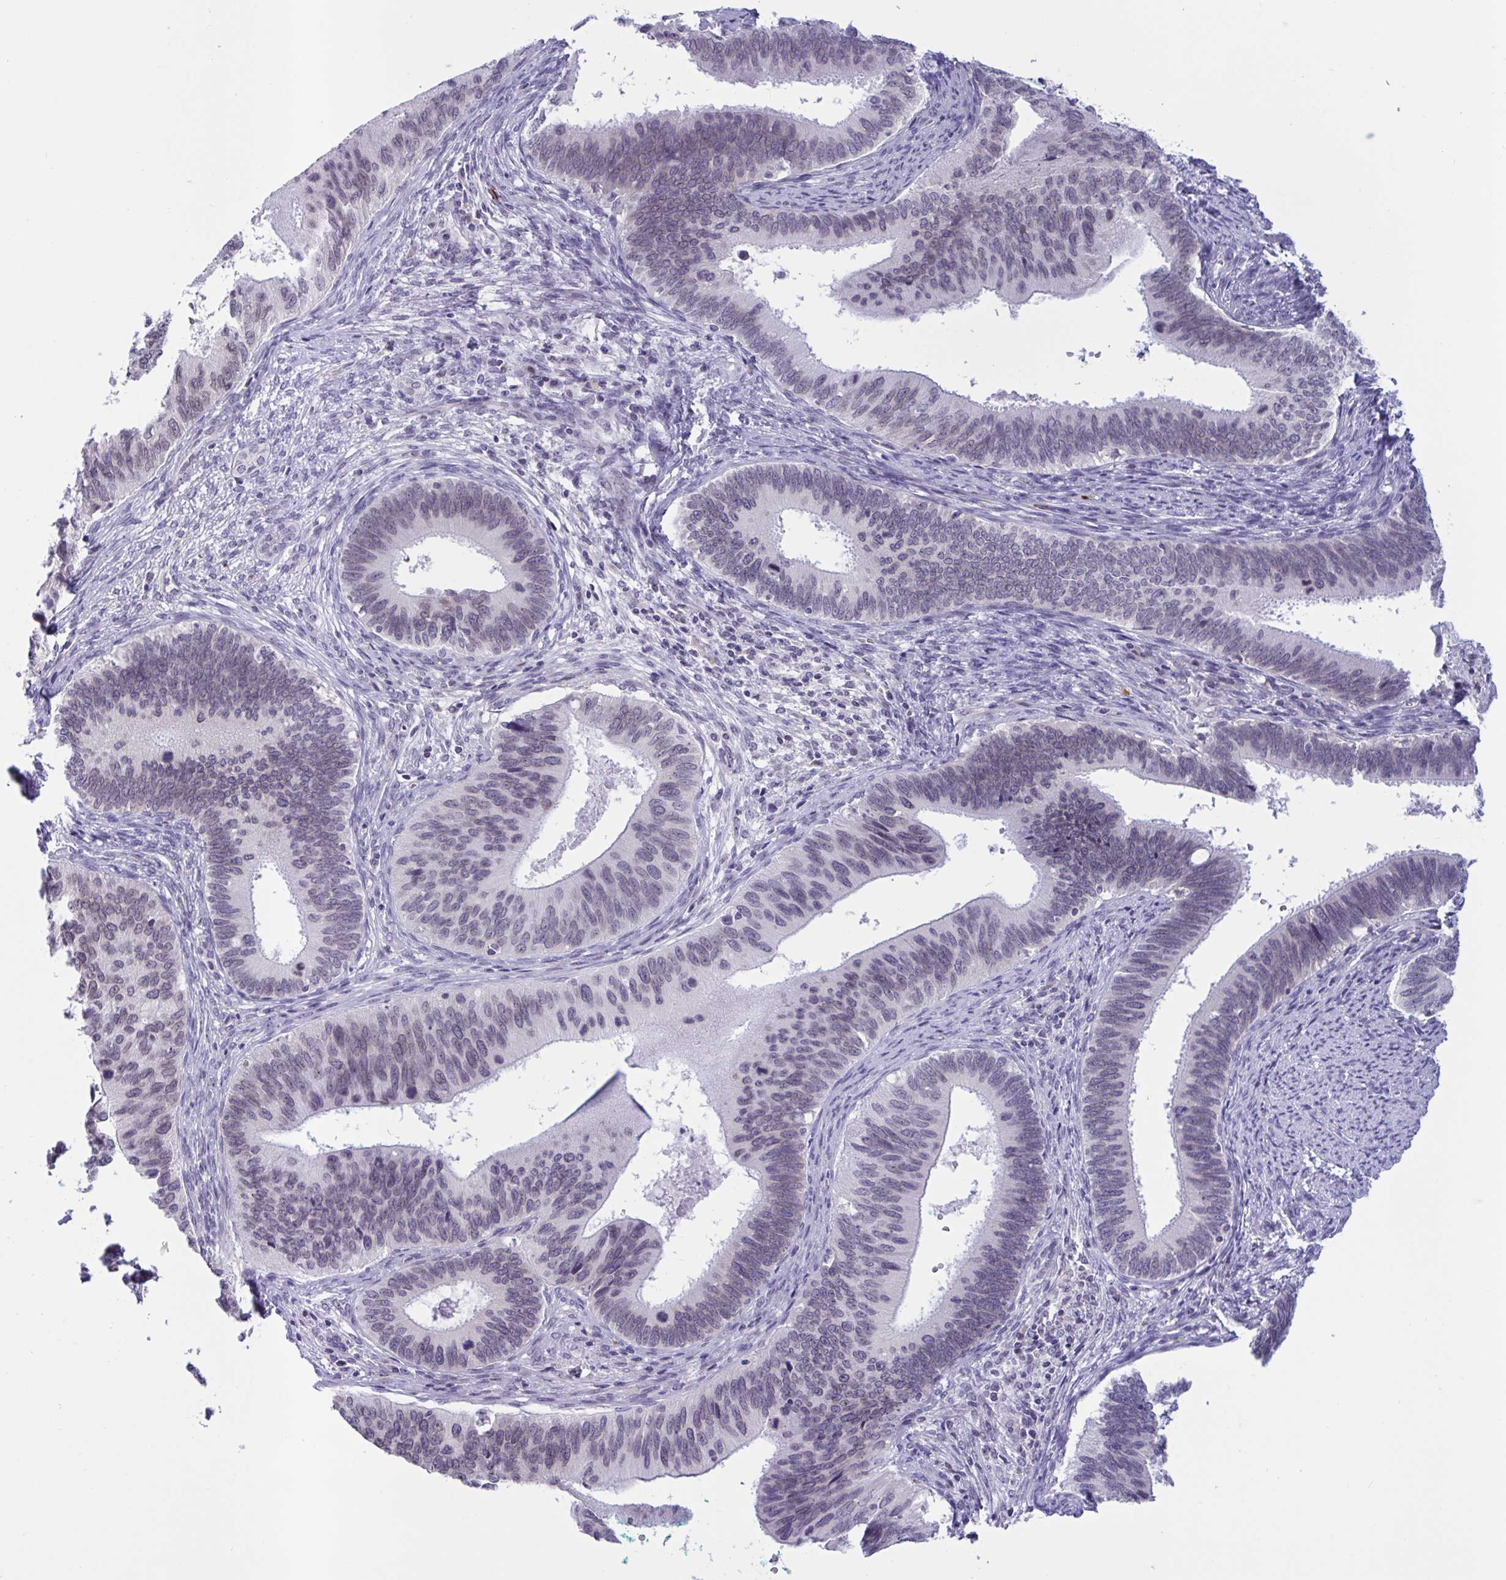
{"staining": {"intensity": "weak", "quantity": "25%-75%", "location": "nuclear"}, "tissue": "cervical cancer", "cell_type": "Tumor cells", "image_type": "cancer", "snomed": [{"axis": "morphology", "description": "Adenocarcinoma, NOS"}, {"axis": "topography", "description": "Cervix"}], "caption": "Protein expression analysis of human cervical adenocarcinoma reveals weak nuclear expression in approximately 25%-75% of tumor cells.", "gene": "DOCK11", "patient": {"sex": "female", "age": 42}}